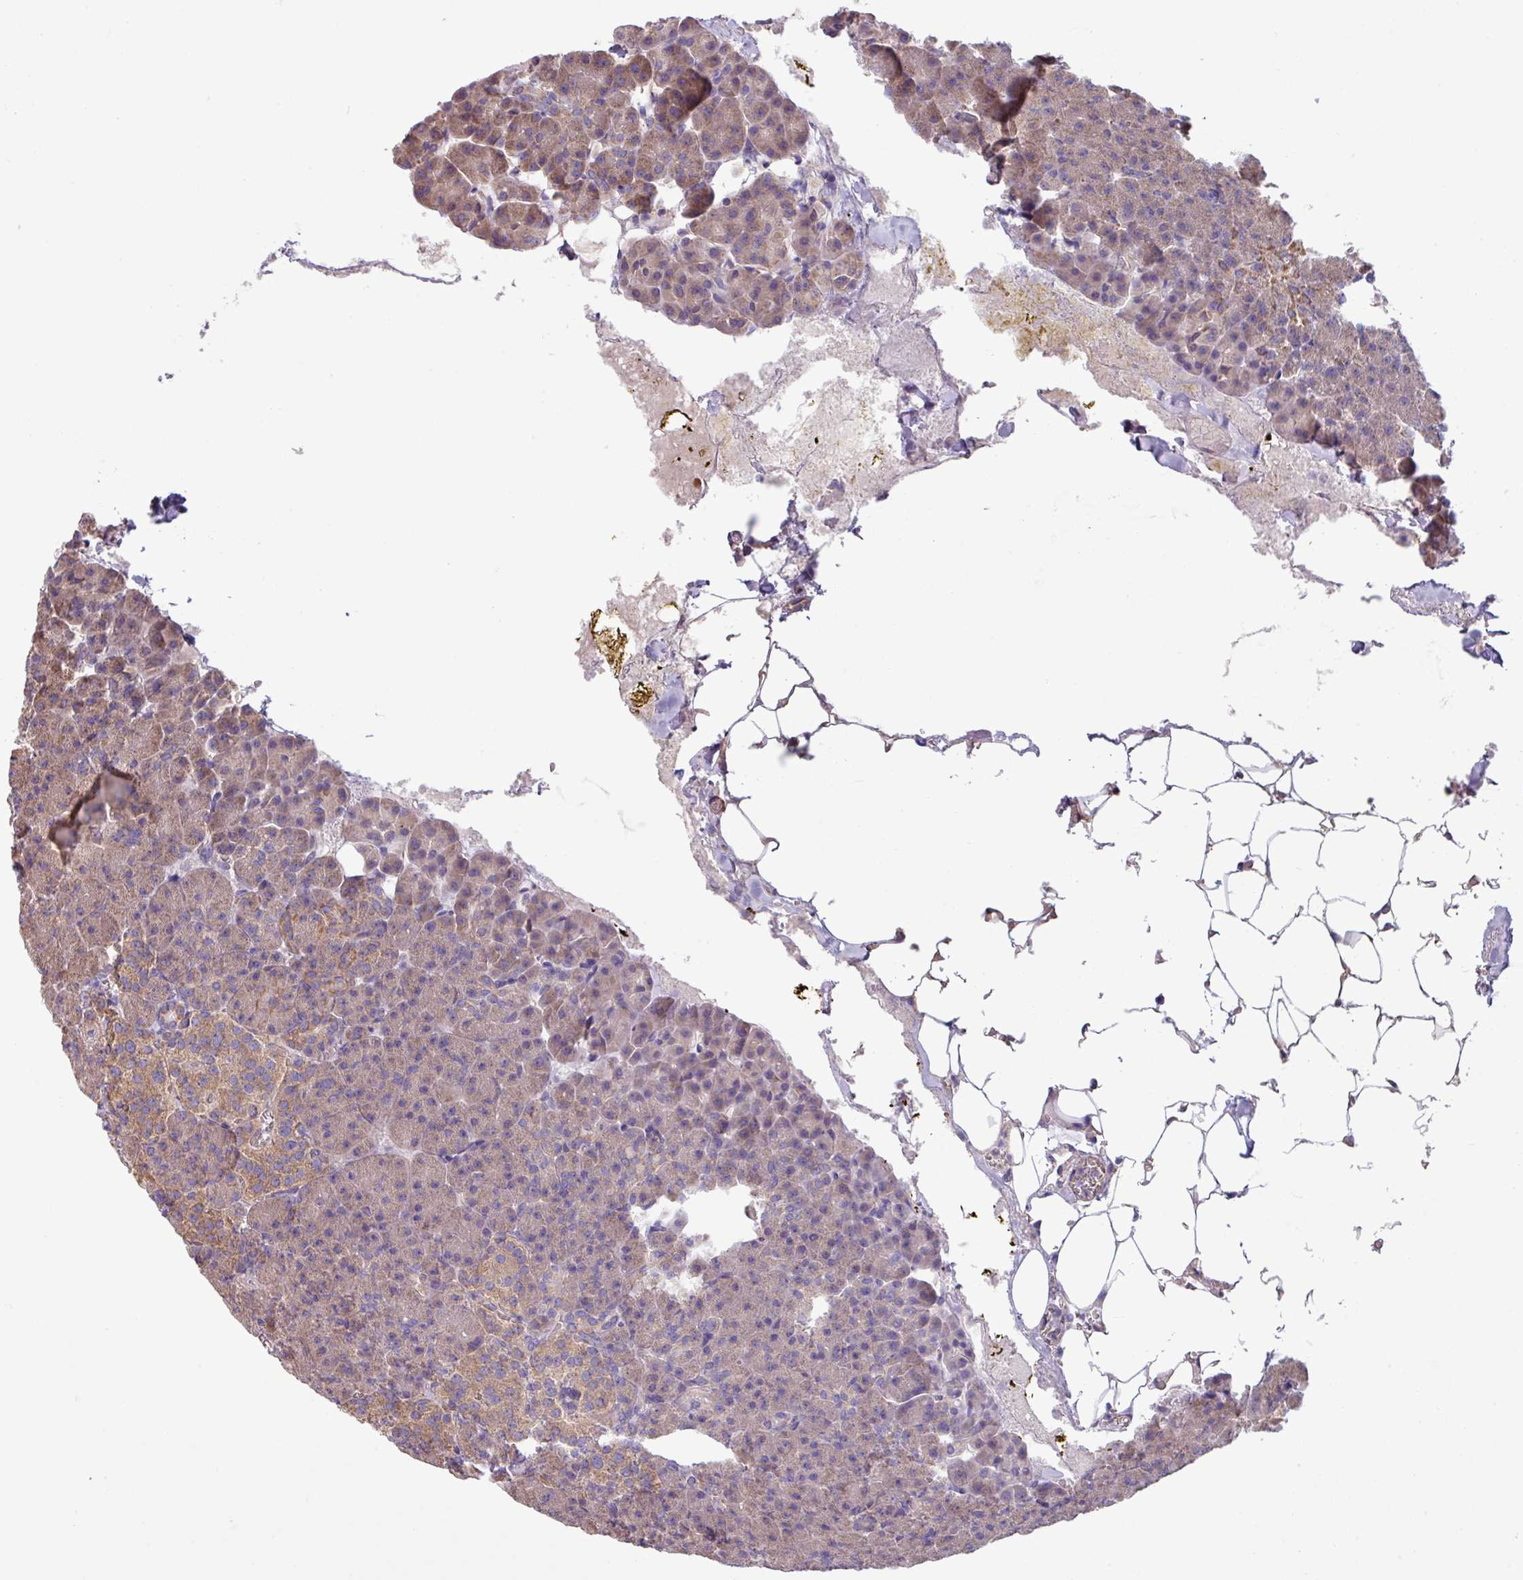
{"staining": {"intensity": "weak", "quantity": ">75%", "location": "cytoplasmic/membranous"}, "tissue": "pancreas", "cell_type": "Exocrine glandular cells", "image_type": "normal", "snomed": [{"axis": "morphology", "description": "Normal tissue, NOS"}, {"axis": "topography", "description": "Pancreas"}], "caption": "Pancreas stained for a protein shows weak cytoplasmic/membranous positivity in exocrine glandular cells. Using DAB (3,3'-diaminobenzidine) (brown) and hematoxylin (blue) stains, captured at high magnification using brightfield microscopy.", "gene": "PPM1J", "patient": {"sex": "female", "age": 74}}